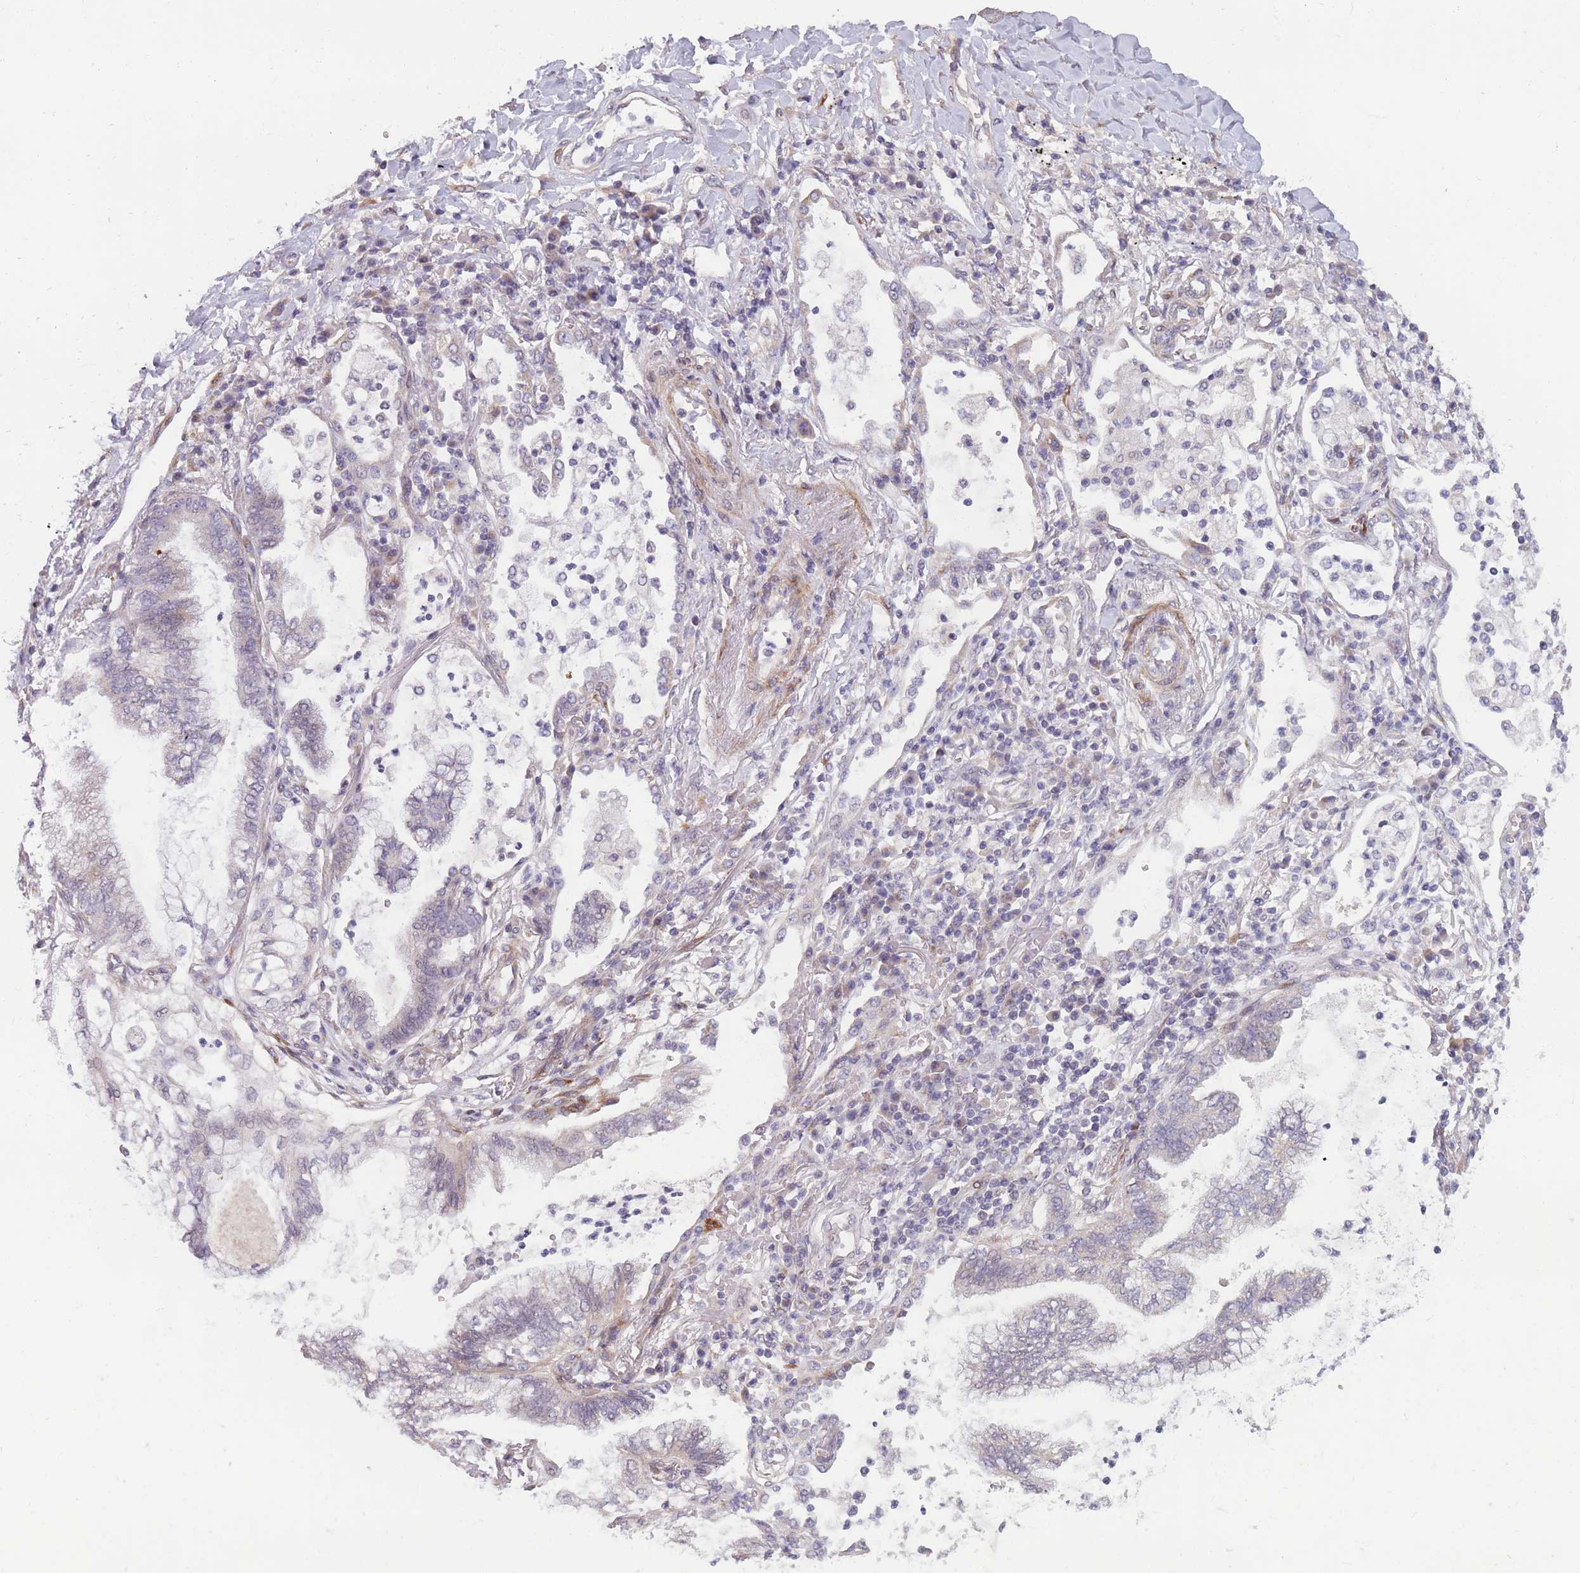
{"staining": {"intensity": "negative", "quantity": "none", "location": "none"}, "tissue": "lung cancer", "cell_type": "Tumor cells", "image_type": "cancer", "snomed": [{"axis": "morphology", "description": "Adenocarcinoma, NOS"}, {"axis": "topography", "description": "Lung"}], "caption": "The micrograph demonstrates no staining of tumor cells in lung cancer. Brightfield microscopy of immunohistochemistry stained with DAB (3,3'-diaminobenzidine) (brown) and hematoxylin (blue), captured at high magnification.", "gene": "CCNQ", "patient": {"sex": "female", "age": 70}}